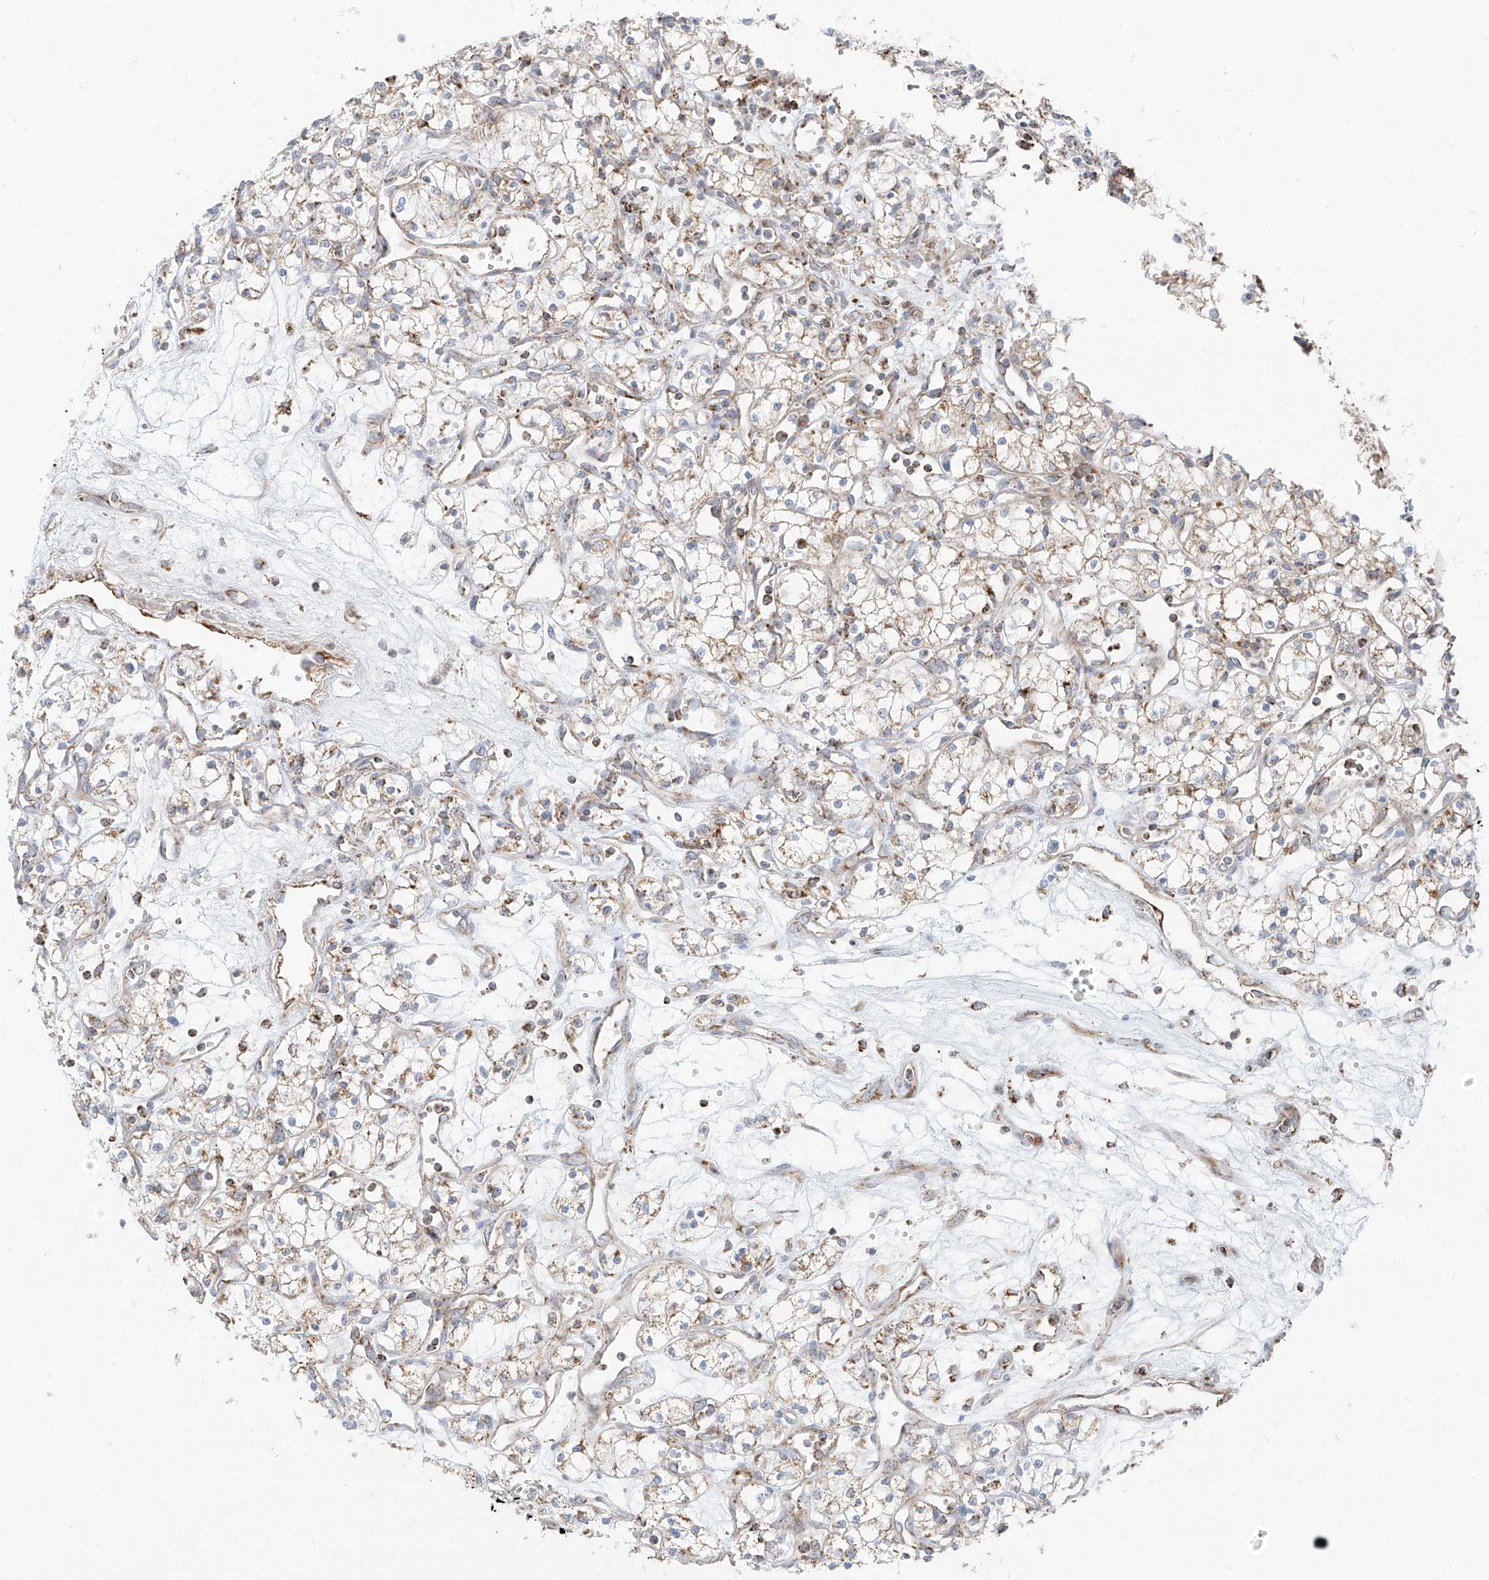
{"staining": {"intensity": "weak", "quantity": "25%-75%", "location": "cytoplasmic/membranous"}, "tissue": "renal cancer", "cell_type": "Tumor cells", "image_type": "cancer", "snomed": [{"axis": "morphology", "description": "Adenocarcinoma, NOS"}, {"axis": "topography", "description": "Kidney"}], "caption": "Renal adenocarcinoma stained with a protein marker reveals weak staining in tumor cells.", "gene": "ETHE1", "patient": {"sex": "male", "age": 59}}